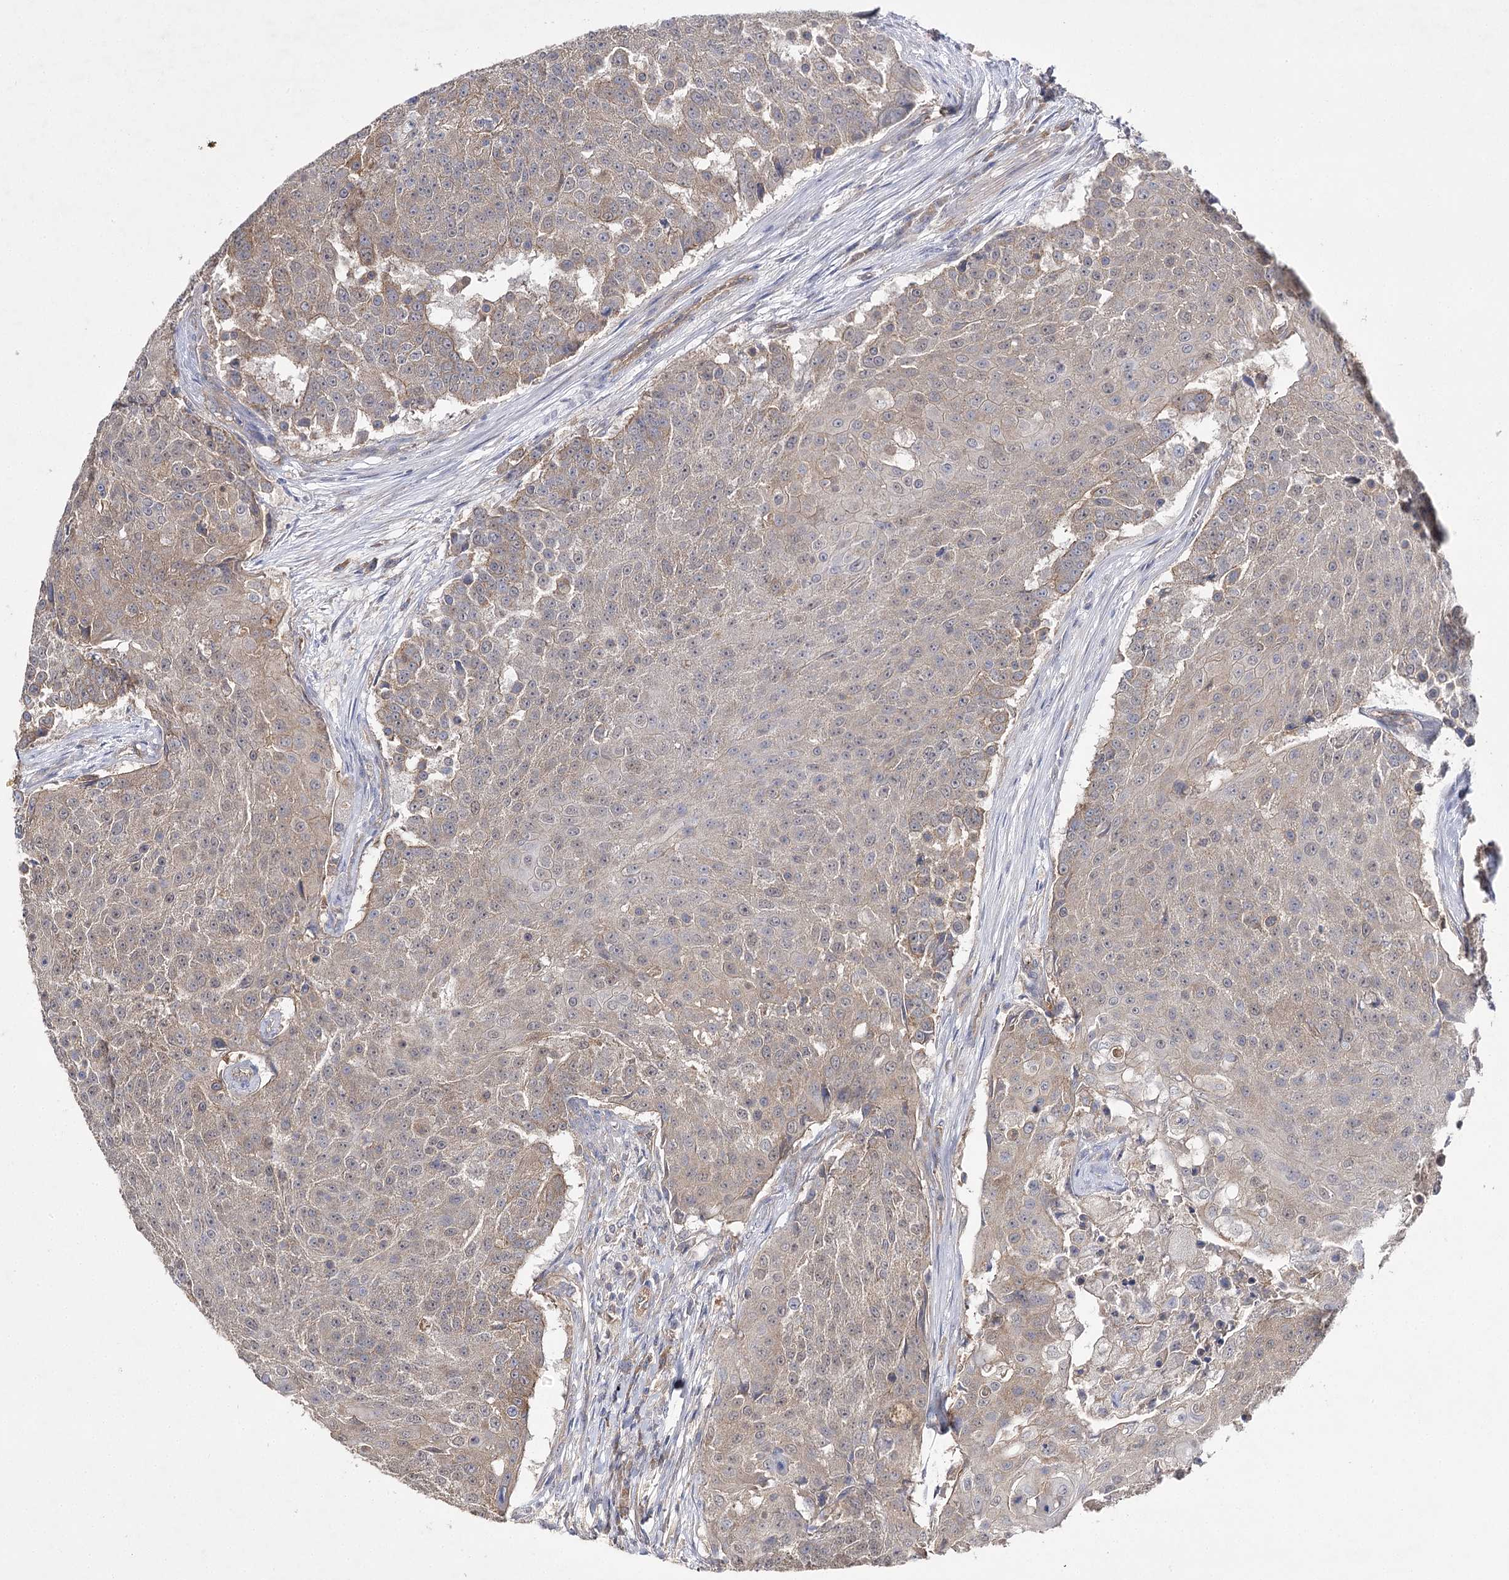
{"staining": {"intensity": "weak", "quantity": "25%-75%", "location": "cytoplasmic/membranous"}, "tissue": "urothelial cancer", "cell_type": "Tumor cells", "image_type": "cancer", "snomed": [{"axis": "morphology", "description": "Urothelial carcinoma, High grade"}, {"axis": "topography", "description": "Urinary bladder"}], "caption": "Weak cytoplasmic/membranous positivity is seen in about 25%-75% of tumor cells in high-grade urothelial carcinoma.", "gene": "BCR", "patient": {"sex": "female", "age": 63}}